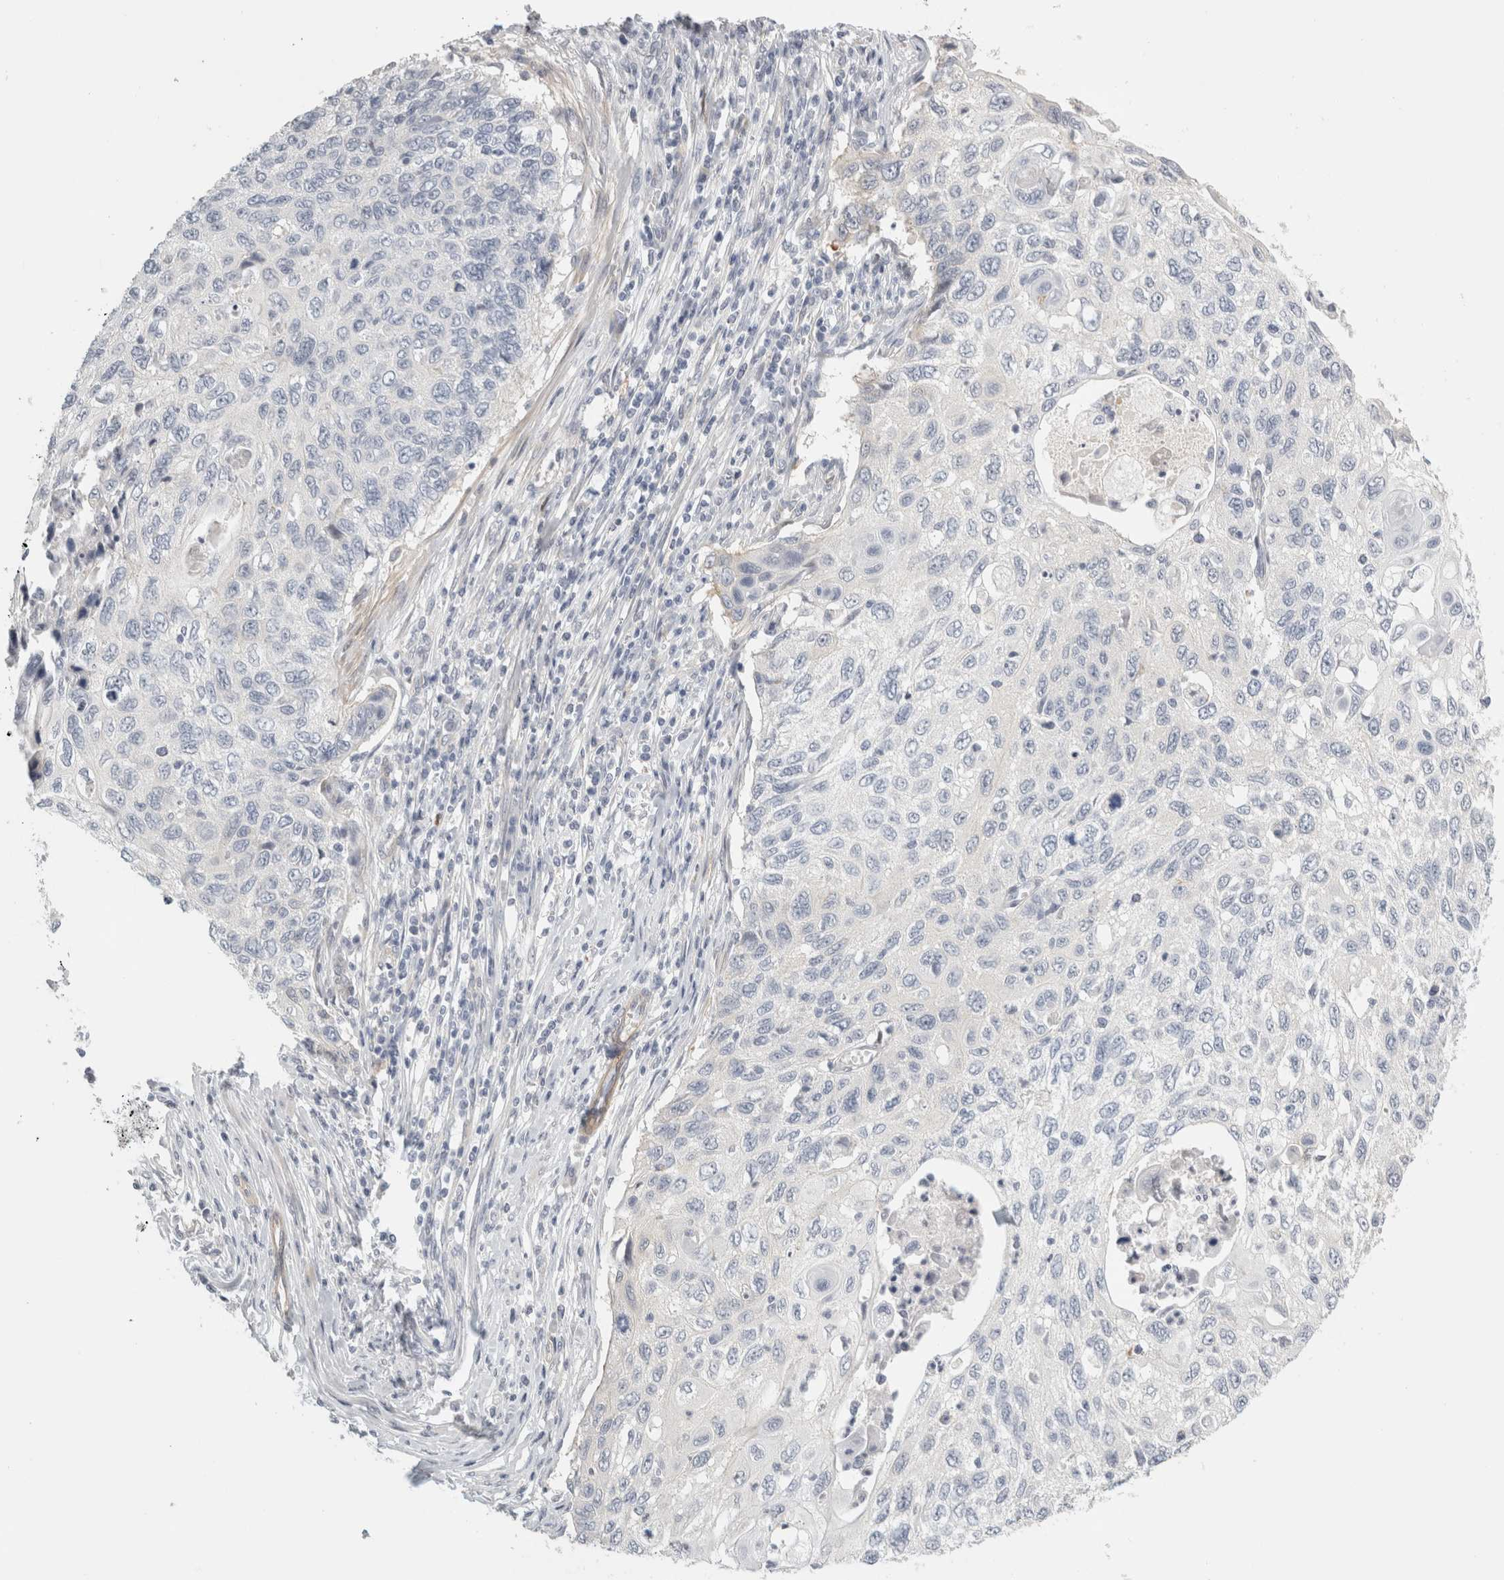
{"staining": {"intensity": "negative", "quantity": "none", "location": "none"}, "tissue": "cervical cancer", "cell_type": "Tumor cells", "image_type": "cancer", "snomed": [{"axis": "morphology", "description": "Squamous cell carcinoma, NOS"}, {"axis": "topography", "description": "Cervix"}], "caption": "Tumor cells show no significant protein staining in cervical cancer.", "gene": "FBLIM1", "patient": {"sex": "female", "age": 70}}